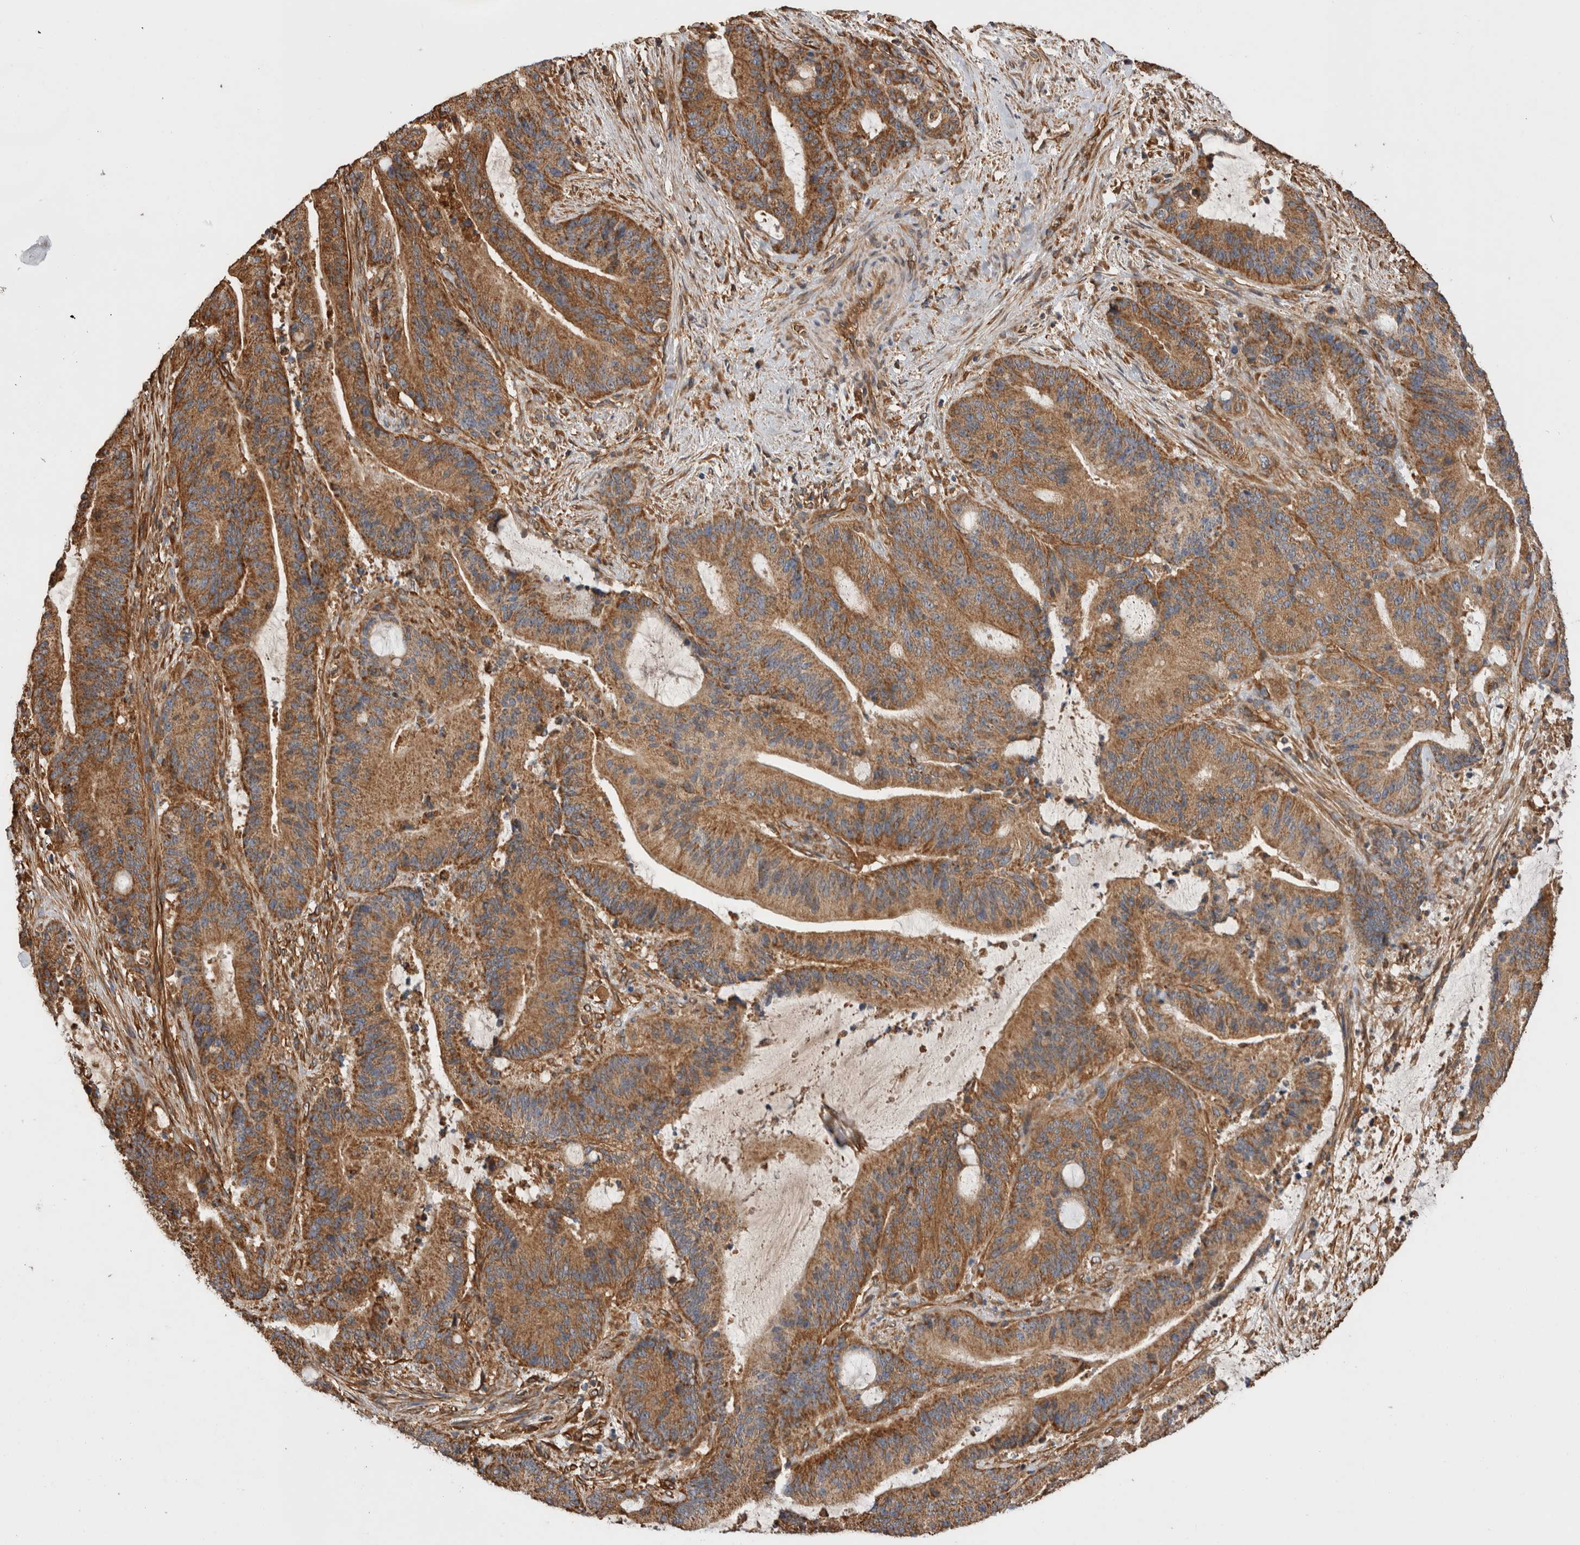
{"staining": {"intensity": "strong", "quantity": ">75%", "location": "cytoplasmic/membranous"}, "tissue": "liver cancer", "cell_type": "Tumor cells", "image_type": "cancer", "snomed": [{"axis": "morphology", "description": "Normal tissue, NOS"}, {"axis": "morphology", "description": "Cholangiocarcinoma"}, {"axis": "topography", "description": "Liver"}, {"axis": "topography", "description": "Peripheral nerve tissue"}], "caption": "Liver cancer (cholangiocarcinoma) was stained to show a protein in brown. There is high levels of strong cytoplasmic/membranous positivity in about >75% of tumor cells.", "gene": "ZNF397", "patient": {"sex": "female", "age": 73}}